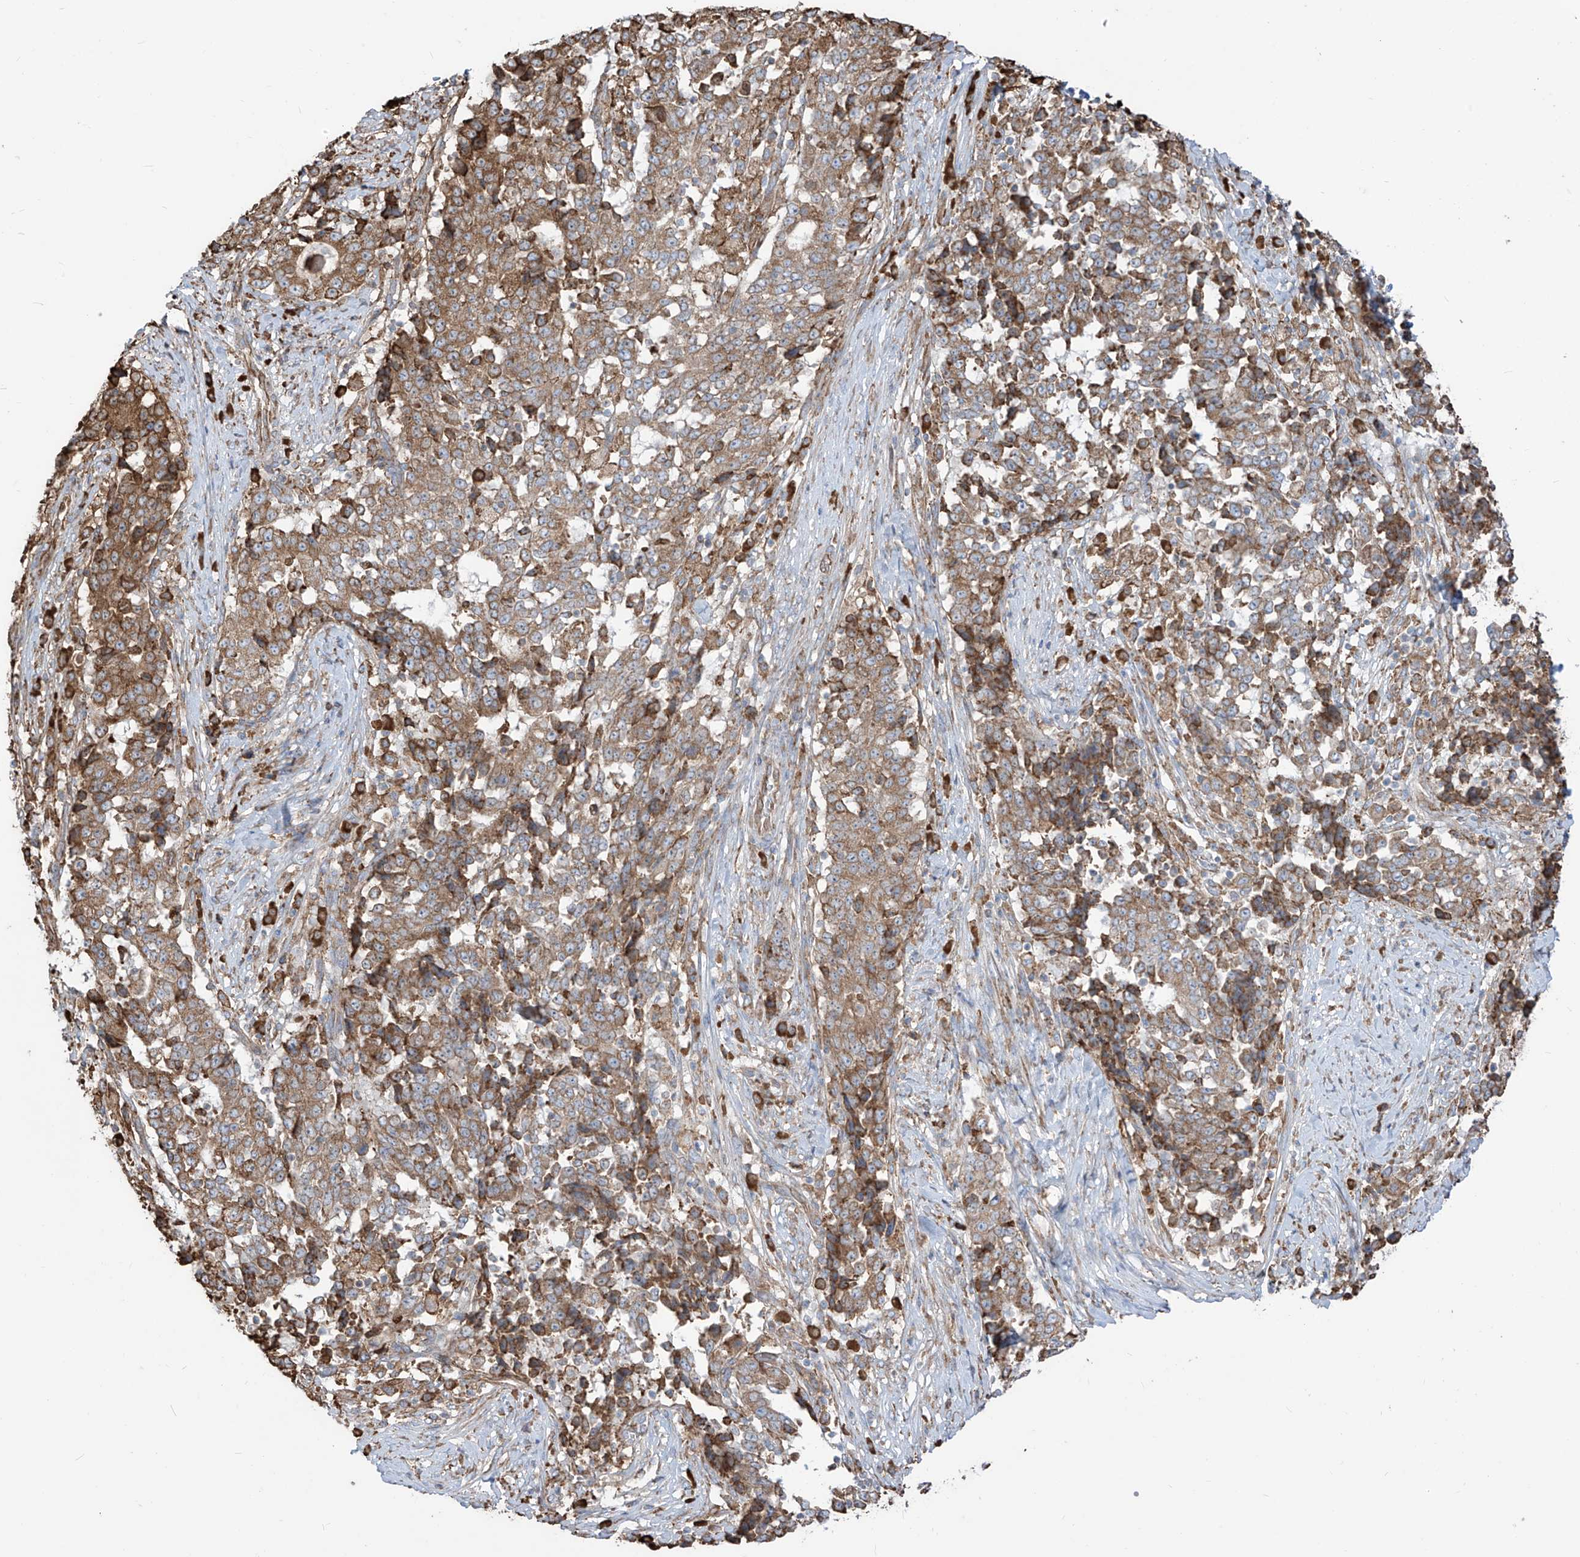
{"staining": {"intensity": "moderate", "quantity": ">75%", "location": "cytoplasmic/membranous"}, "tissue": "stomach cancer", "cell_type": "Tumor cells", "image_type": "cancer", "snomed": [{"axis": "morphology", "description": "Adenocarcinoma, NOS"}, {"axis": "topography", "description": "Stomach"}], "caption": "IHC (DAB) staining of adenocarcinoma (stomach) exhibits moderate cytoplasmic/membranous protein expression in approximately >75% of tumor cells.", "gene": "PDIA6", "patient": {"sex": "male", "age": 59}}